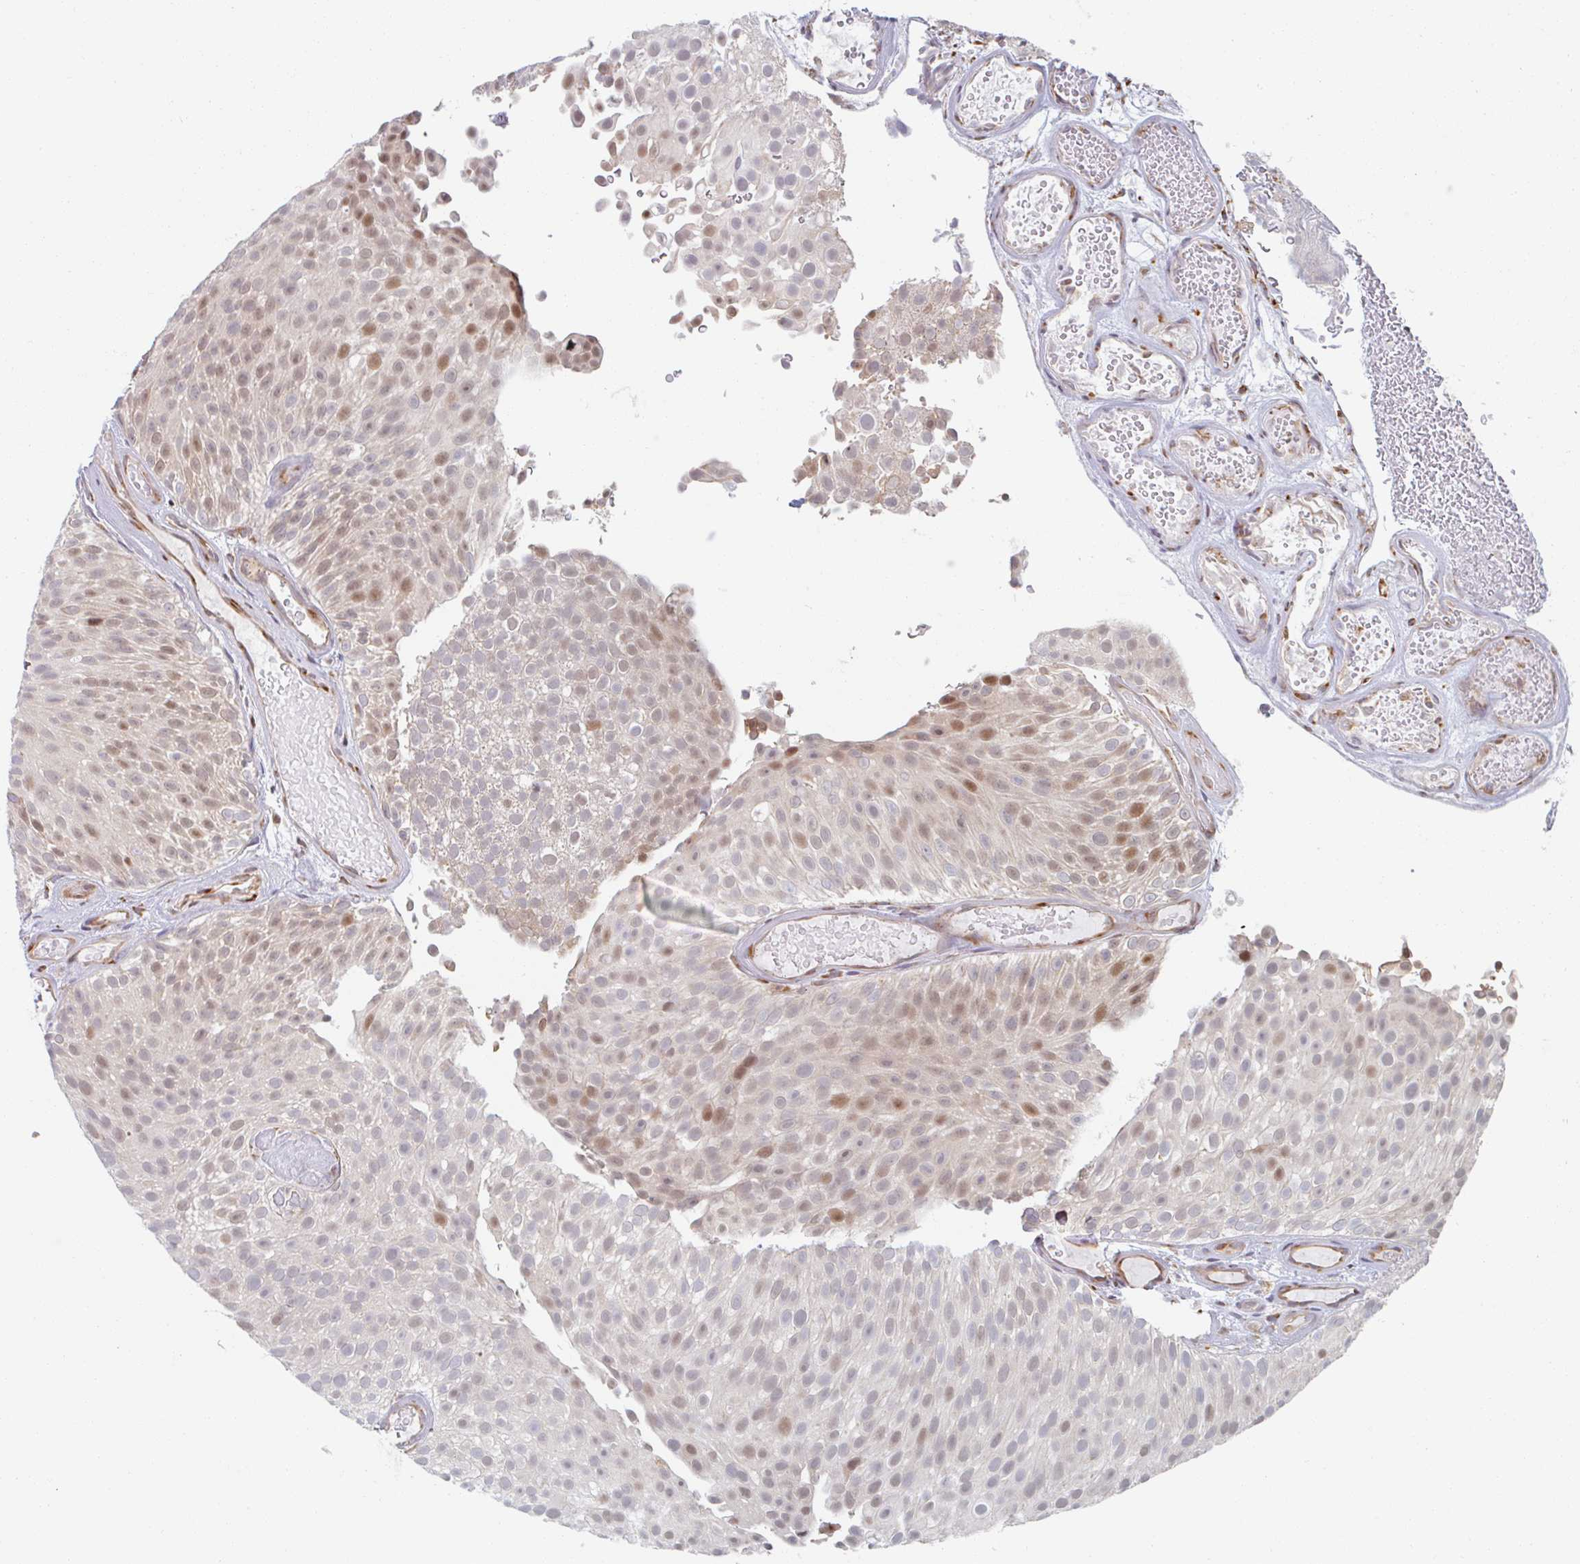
{"staining": {"intensity": "moderate", "quantity": "<25%", "location": "nuclear"}, "tissue": "urothelial cancer", "cell_type": "Tumor cells", "image_type": "cancer", "snomed": [{"axis": "morphology", "description": "Urothelial carcinoma, Low grade"}, {"axis": "topography", "description": "Urinary bladder"}], "caption": "Tumor cells display low levels of moderate nuclear expression in approximately <25% of cells in urothelial carcinoma (low-grade). (DAB = brown stain, brightfield microscopy at high magnification).", "gene": "TRAPPC10", "patient": {"sex": "male", "age": 78}}